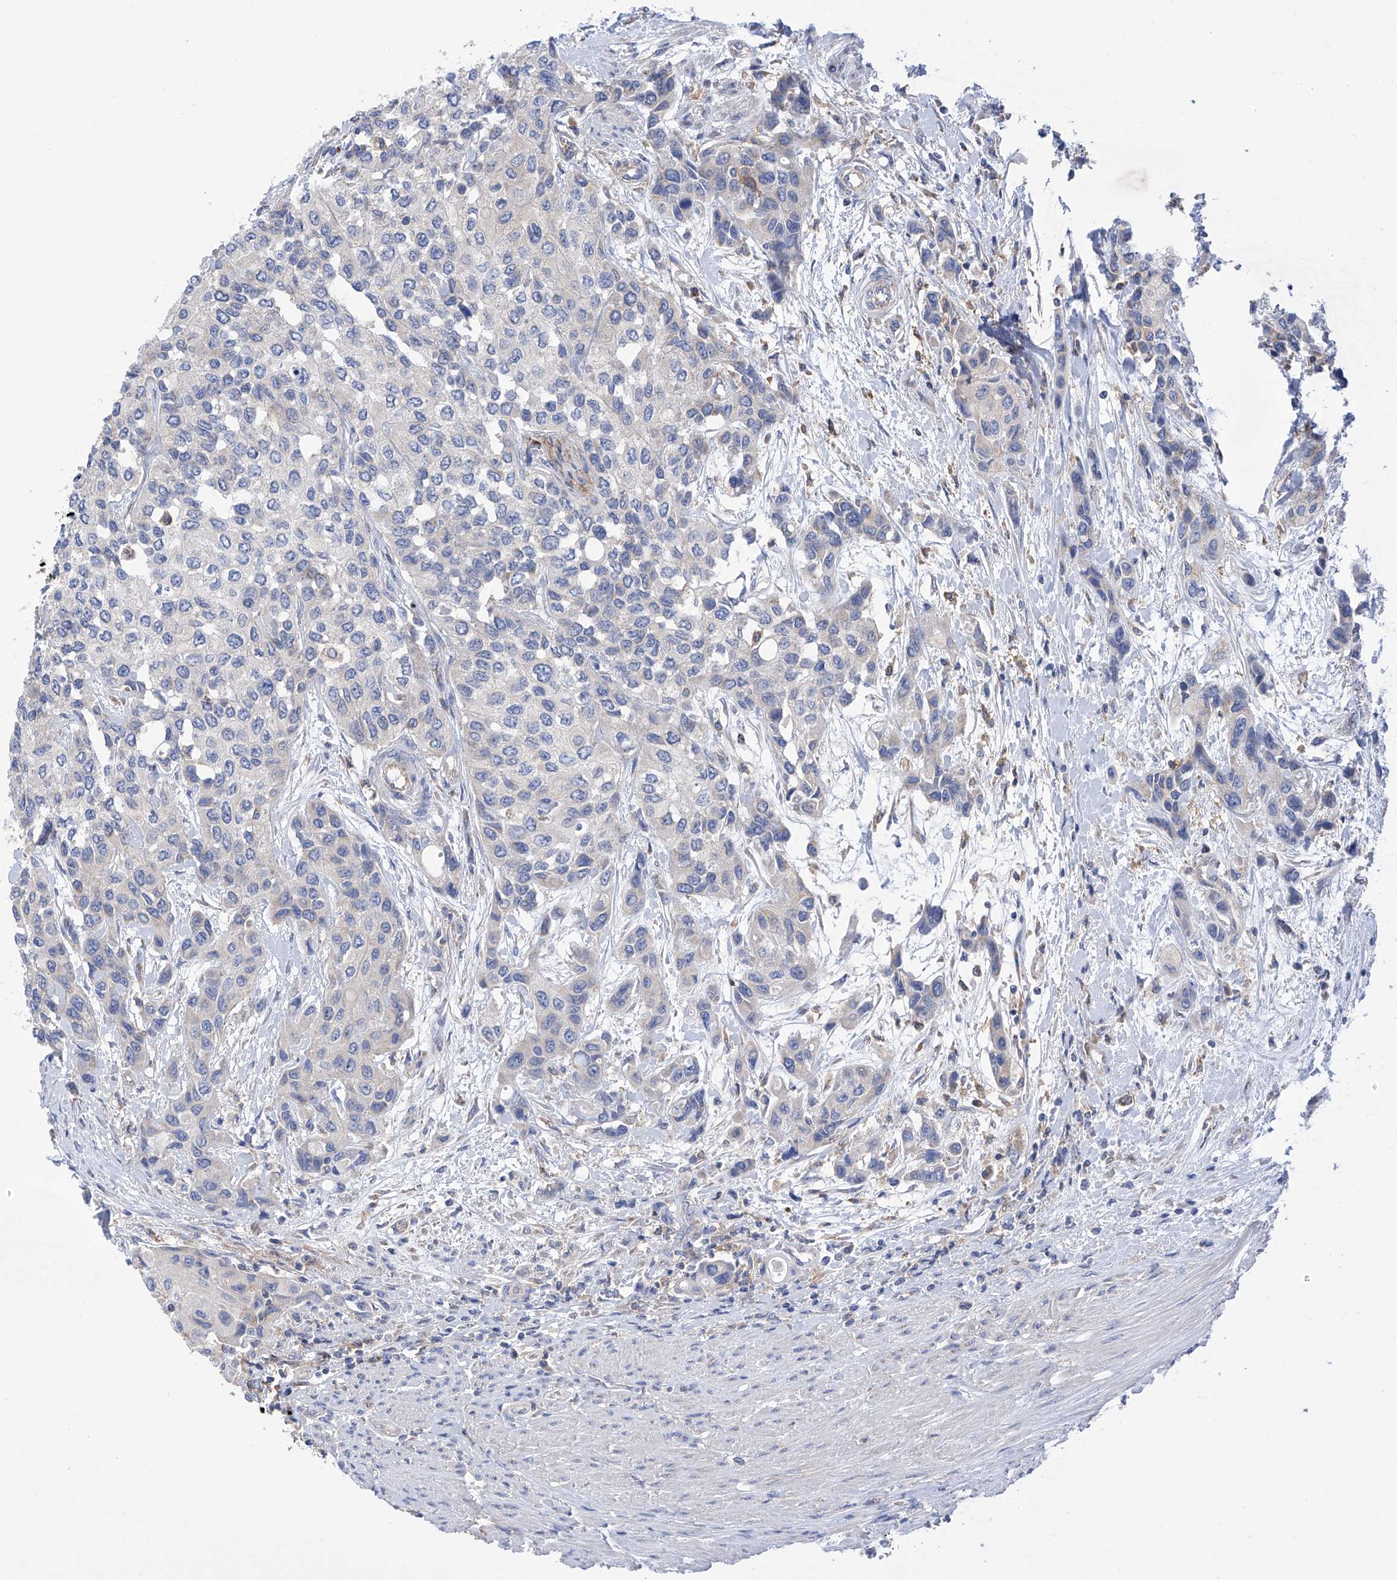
{"staining": {"intensity": "negative", "quantity": "none", "location": "none"}, "tissue": "urothelial cancer", "cell_type": "Tumor cells", "image_type": "cancer", "snomed": [{"axis": "morphology", "description": "Normal tissue, NOS"}, {"axis": "morphology", "description": "Urothelial carcinoma, High grade"}, {"axis": "topography", "description": "Vascular tissue"}, {"axis": "topography", "description": "Urinary bladder"}], "caption": "An immunohistochemistry (IHC) photomicrograph of high-grade urothelial carcinoma is shown. There is no staining in tumor cells of high-grade urothelial carcinoma.", "gene": "P2RX7", "patient": {"sex": "female", "age": 56}}